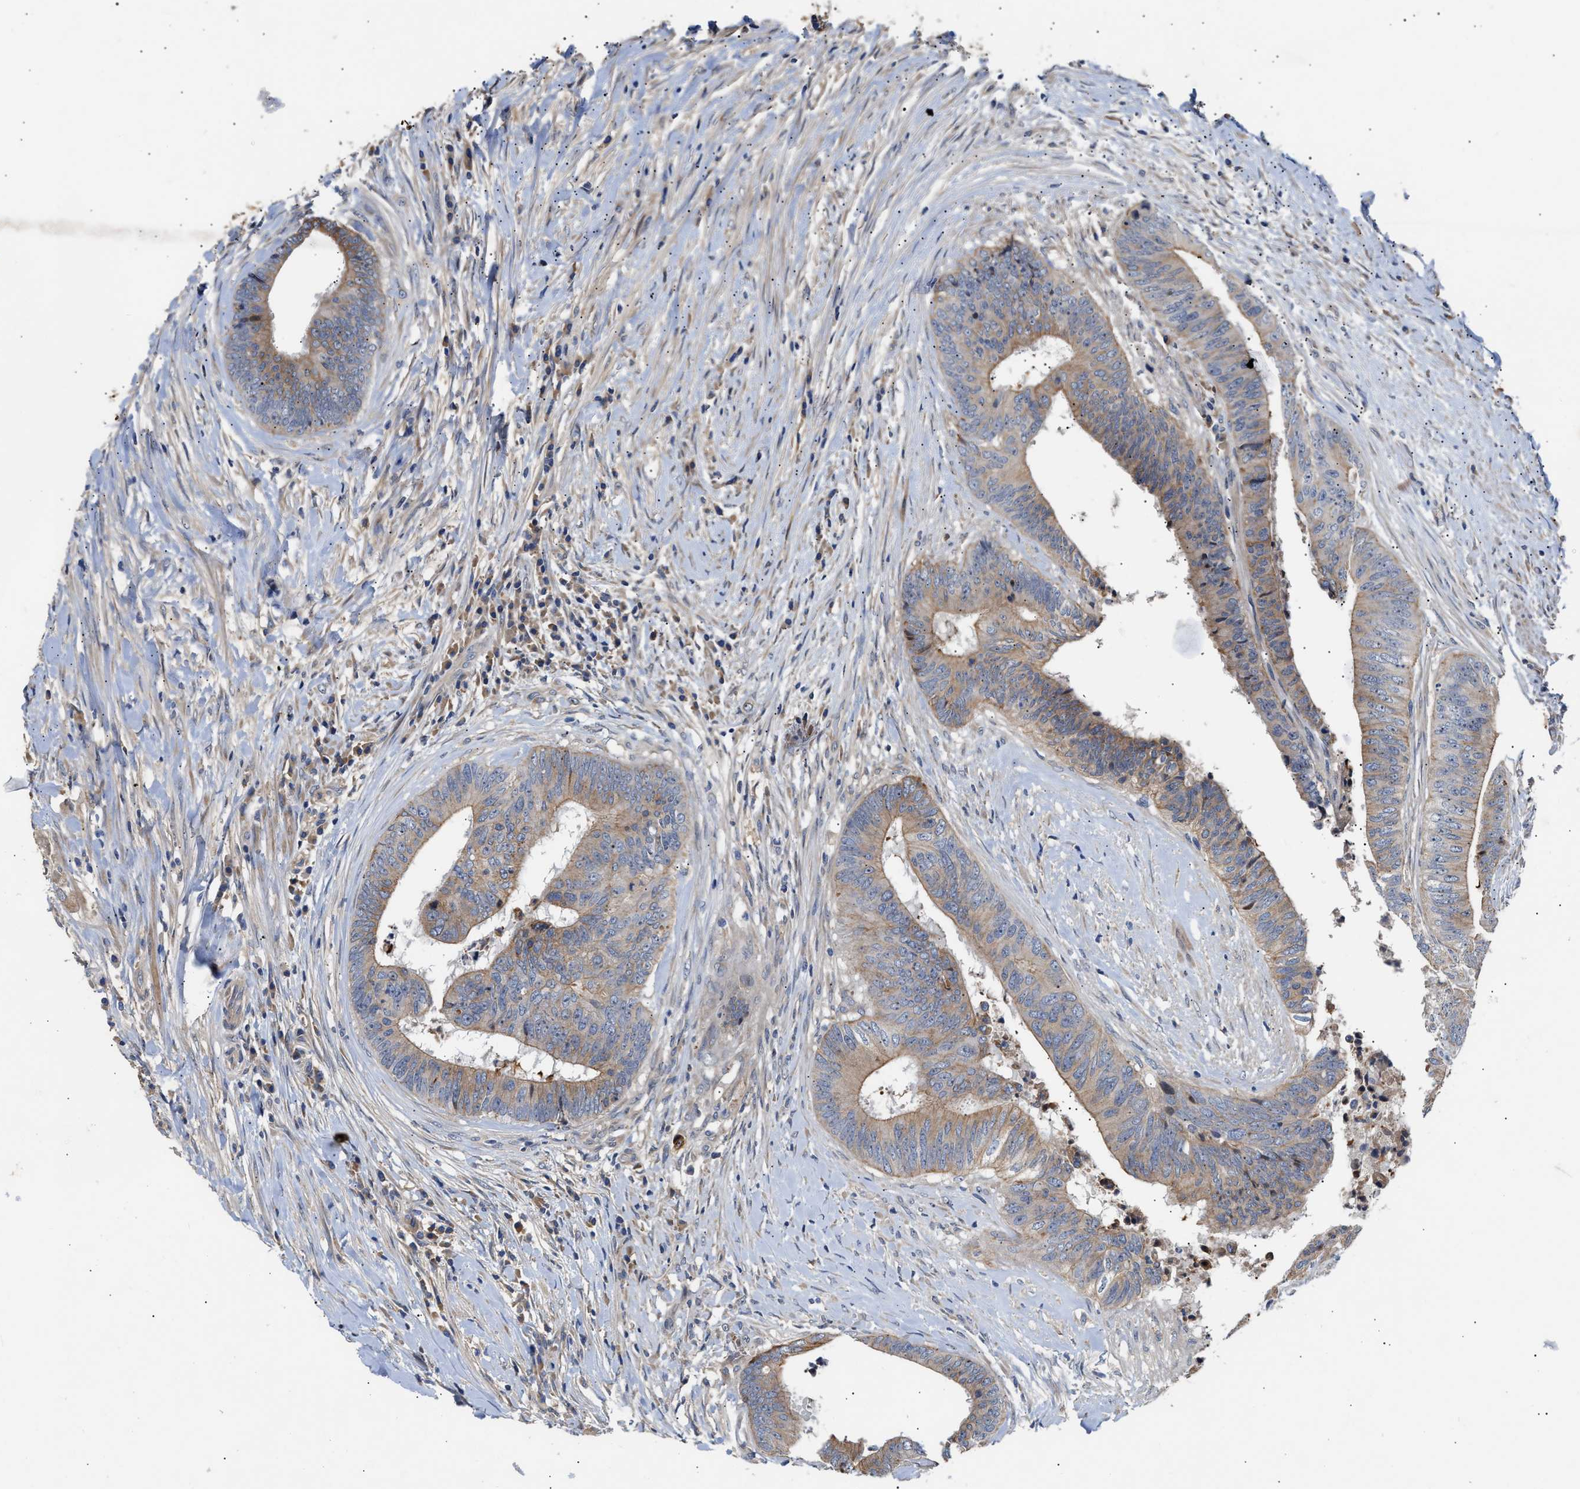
{"staining": {"intensity": "weak", "quantity": ">75%", "location": "cytoplasmic/membranous"}, "tissue": "colorectal cancer", "cell_type": "Tumor cells", "image_type": "cancer", "snomed": [{"axis": "morphology", "description": "Adenocarcinoma, NOS"}, {"axis": "topography", "description": "Rectum"}], "caption": "Tumor cells exhibit low levels of weak cytoplasmic/membranous staining in approximately >75% of cells in adenocarcinoma (colorectal).", "gene": "CCDC146", "patient": {"sex": "male", "age": 72}}